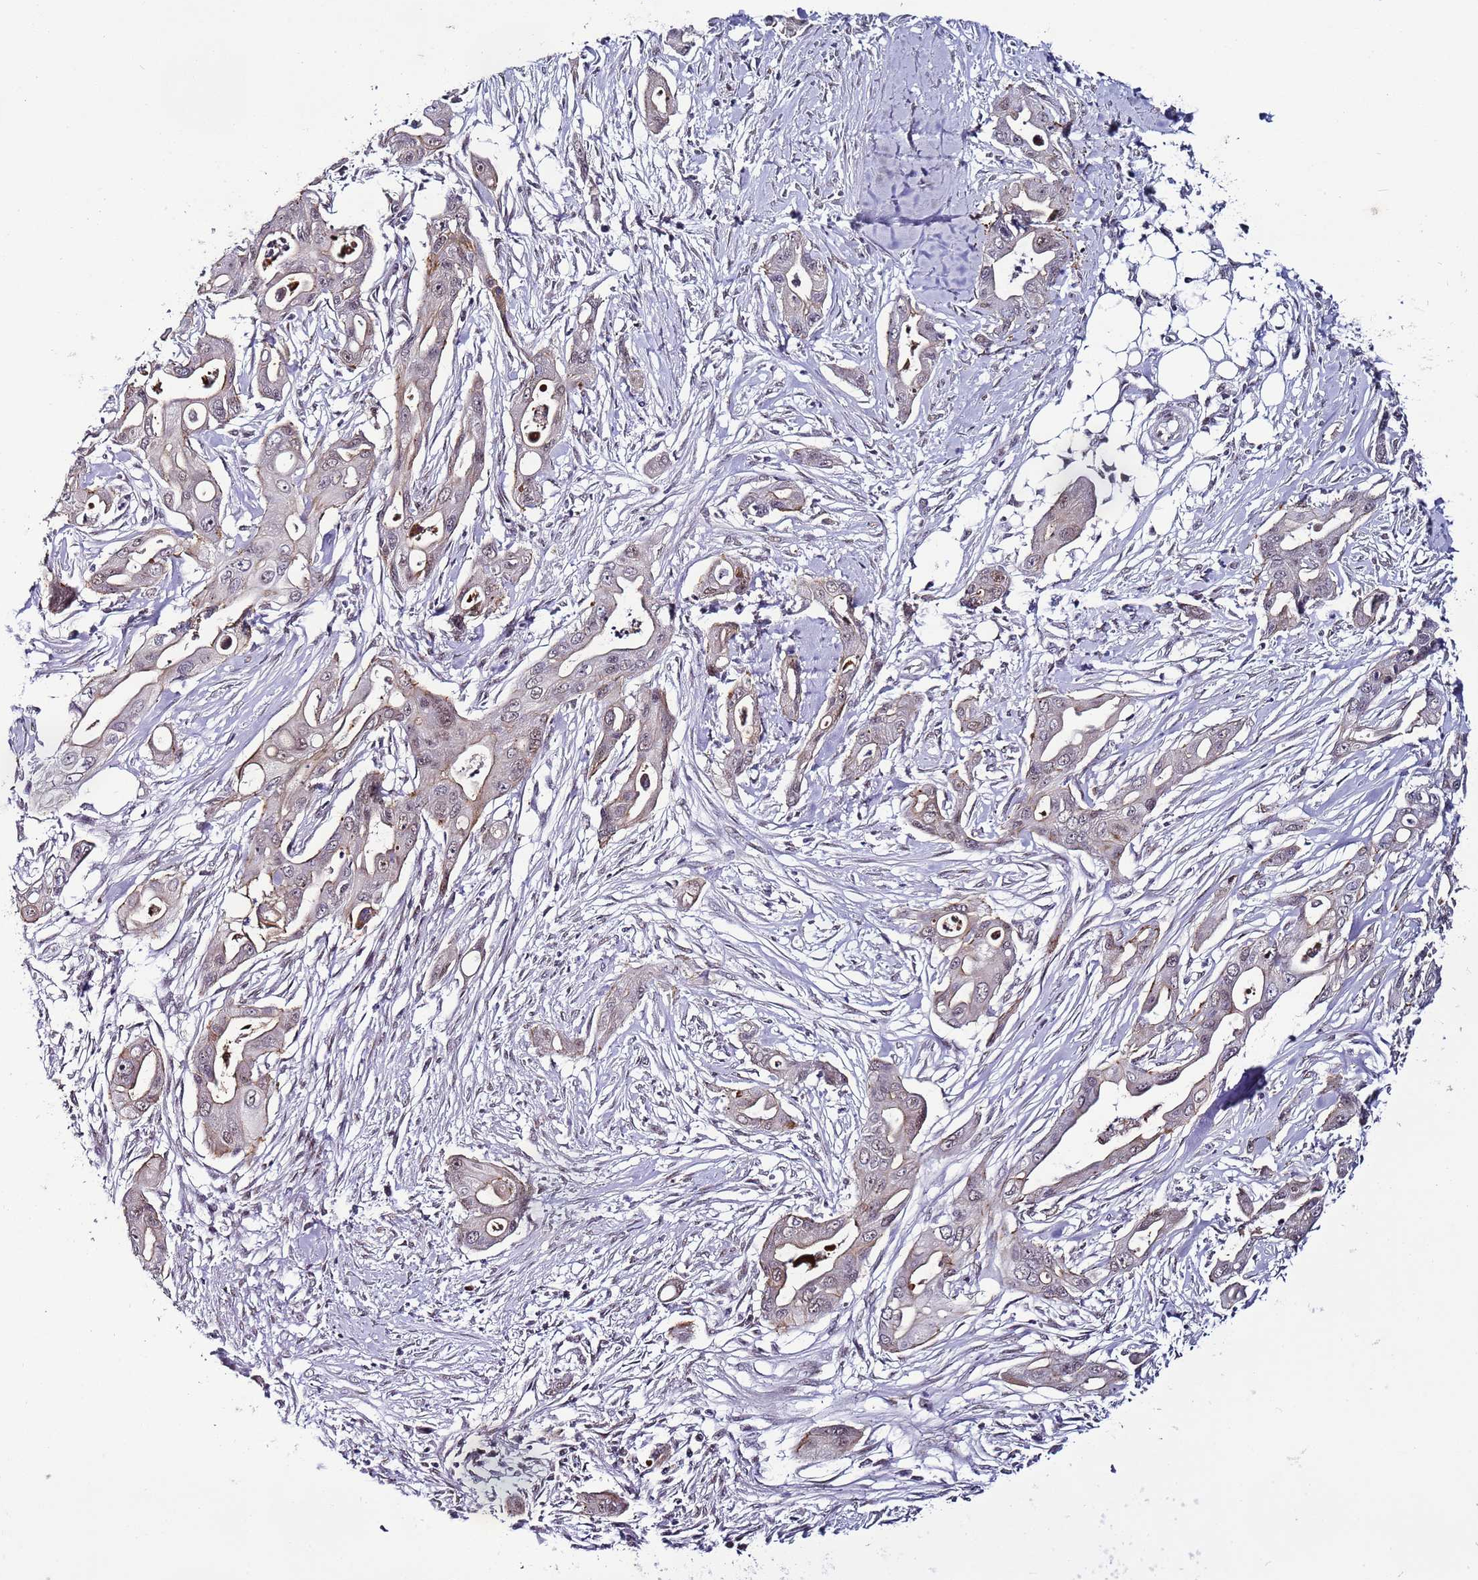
{"staining": {"intensity": "weak", "quantity": "25%-75%", "location": "cytoplasmic/membranous,nuclear"}, "tissue": "ovarian cancer", "cell_type": "Tumor cells", "image_type": "cancer", "snomed": [{"axis": "morphology", "description": "Cystadenocarcinoma, mucinous, NOS"}, {"axis": "topography", "description": "Ovary"}], "caption": "Tumor cells display low levels of weak cytoplasmic/membranous and nuclear expression in approximately 25%-75% of cells in human ovarian cancer (mucinous cystadenocarcinoma).", "gene": "PSMA7", "patient": {"sex": "female", "age": 70}}